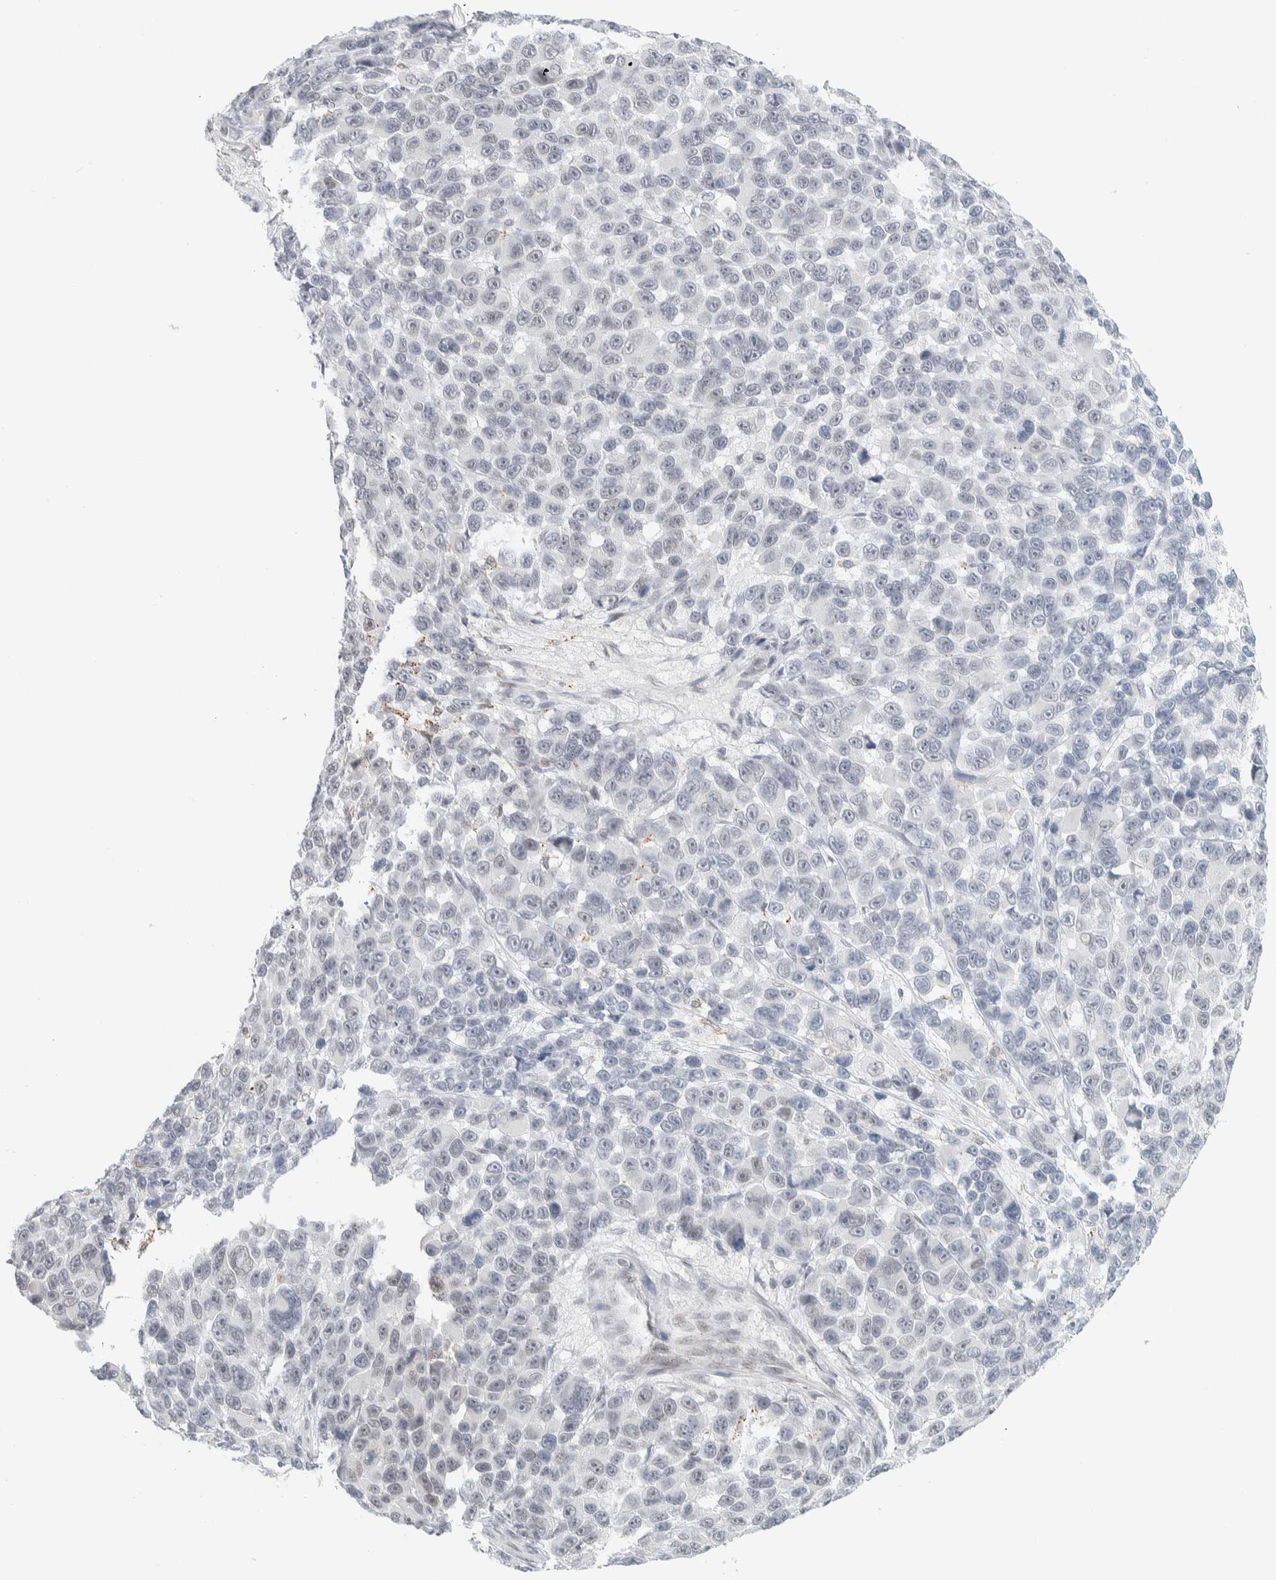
{"staining": {"intensity": "weak", "quantity": "<25%", "location": "nuclear"}, "tissue": "melanoma", "cell_type": "Tumor cells", "image_type": "cancer", "snomed": [{"axis": "morphology", "description": "Malignant melanoma, NOS"}, {"axis": "topography", "description": "Skin"}], "caption": "This is an immunohistochemistry micrograph of malignant melanoma. There is no positivity in tumor cells.", "gene": "CDH17", "patient": {"sex": "male", "age": 53}}